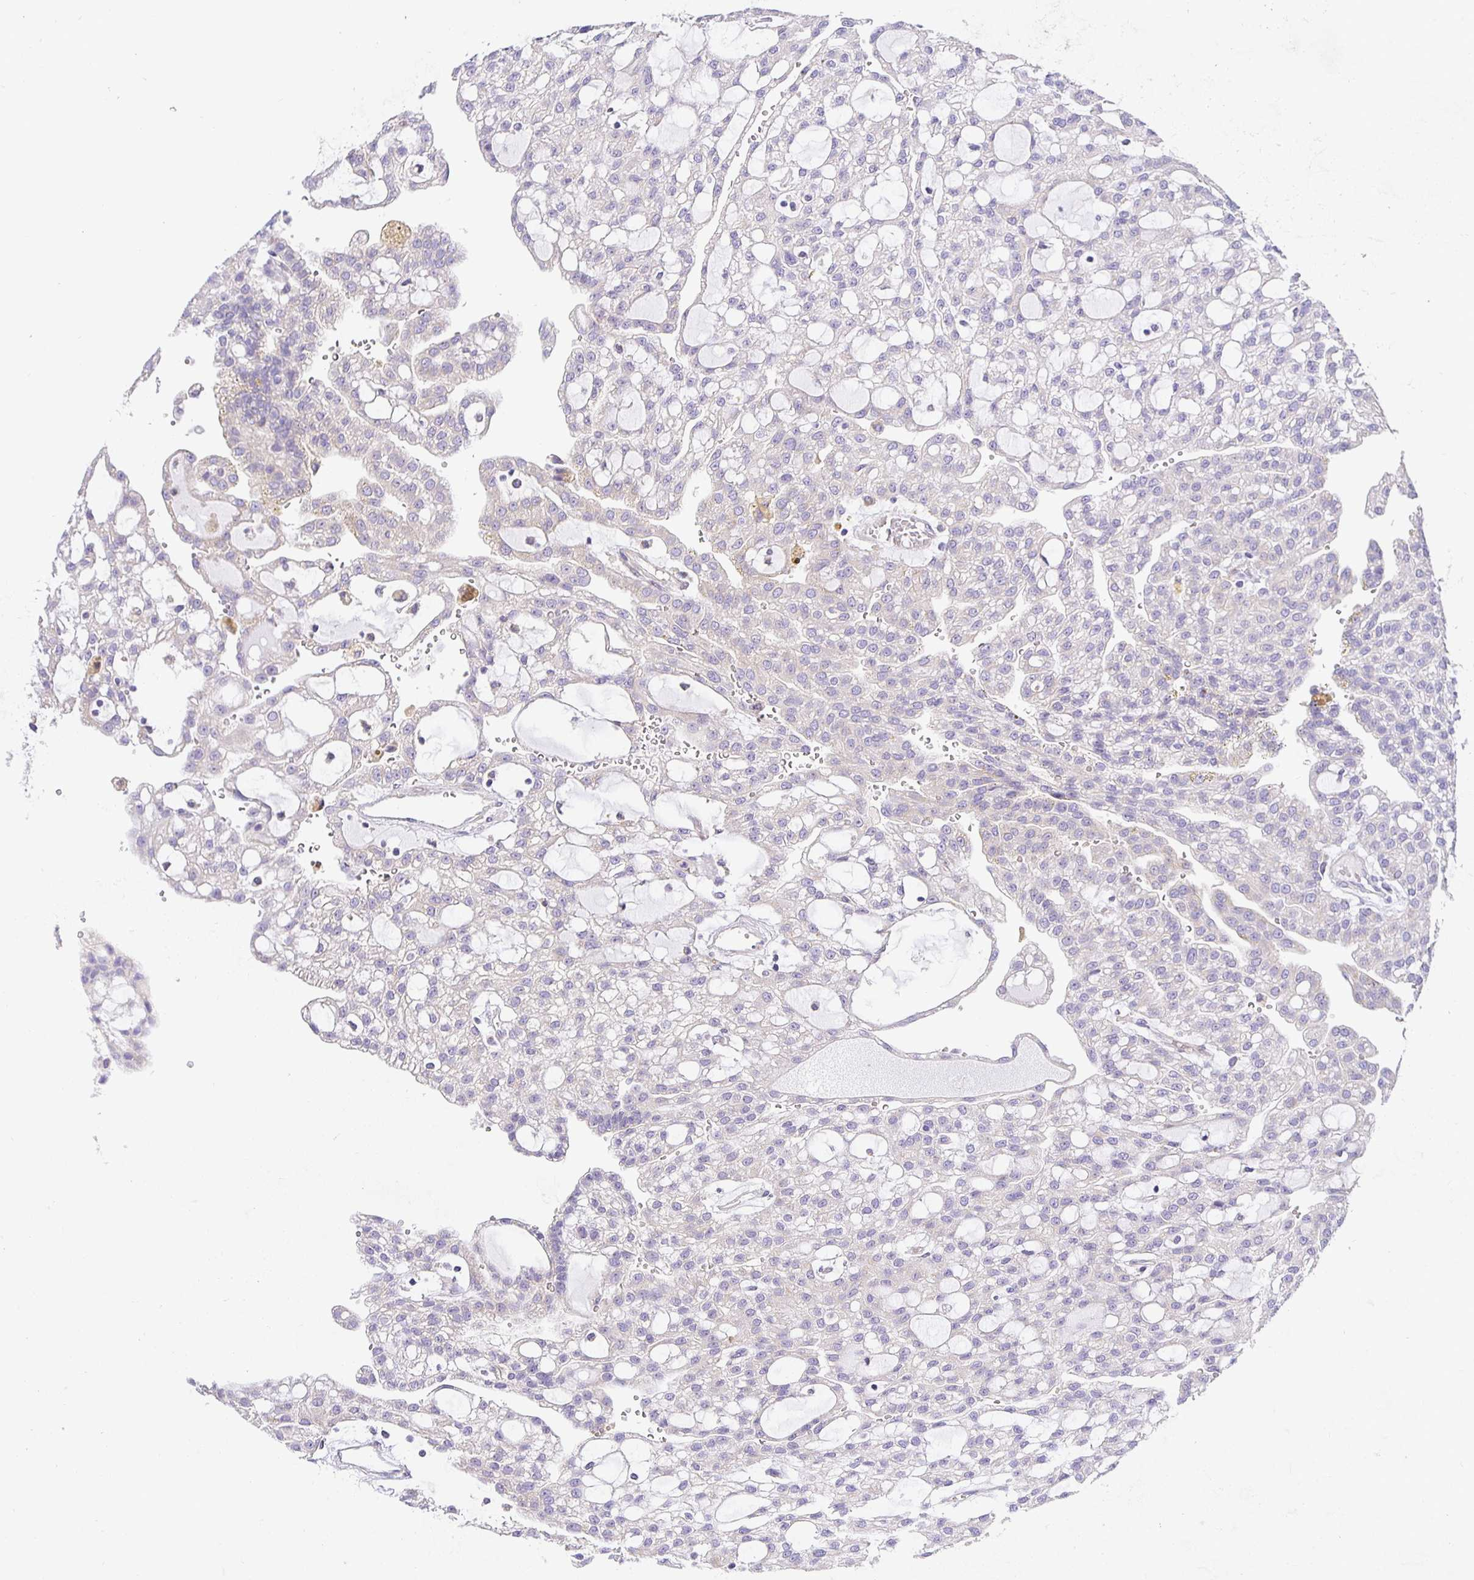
{"staining": {"intensity": "negative", "quantity": "none", "location": "none"}, "tissue": "renal cancer", "cell_type": "Tumor cells", "image_type": "cancer", "snomed": [{"axis": "morphology", "description": "Adenocarcinoma, NOS"}, {"axis": "topography", "description": "Kidney"}], "caption": "Human renal cancer (adenocarcinoma) stained for a protein using immunohistochemistry (IHC) demonstrates no positivity in tumor cells.", "gene": "OPALIN", "patient": {"sex": "male", "age": 63}}